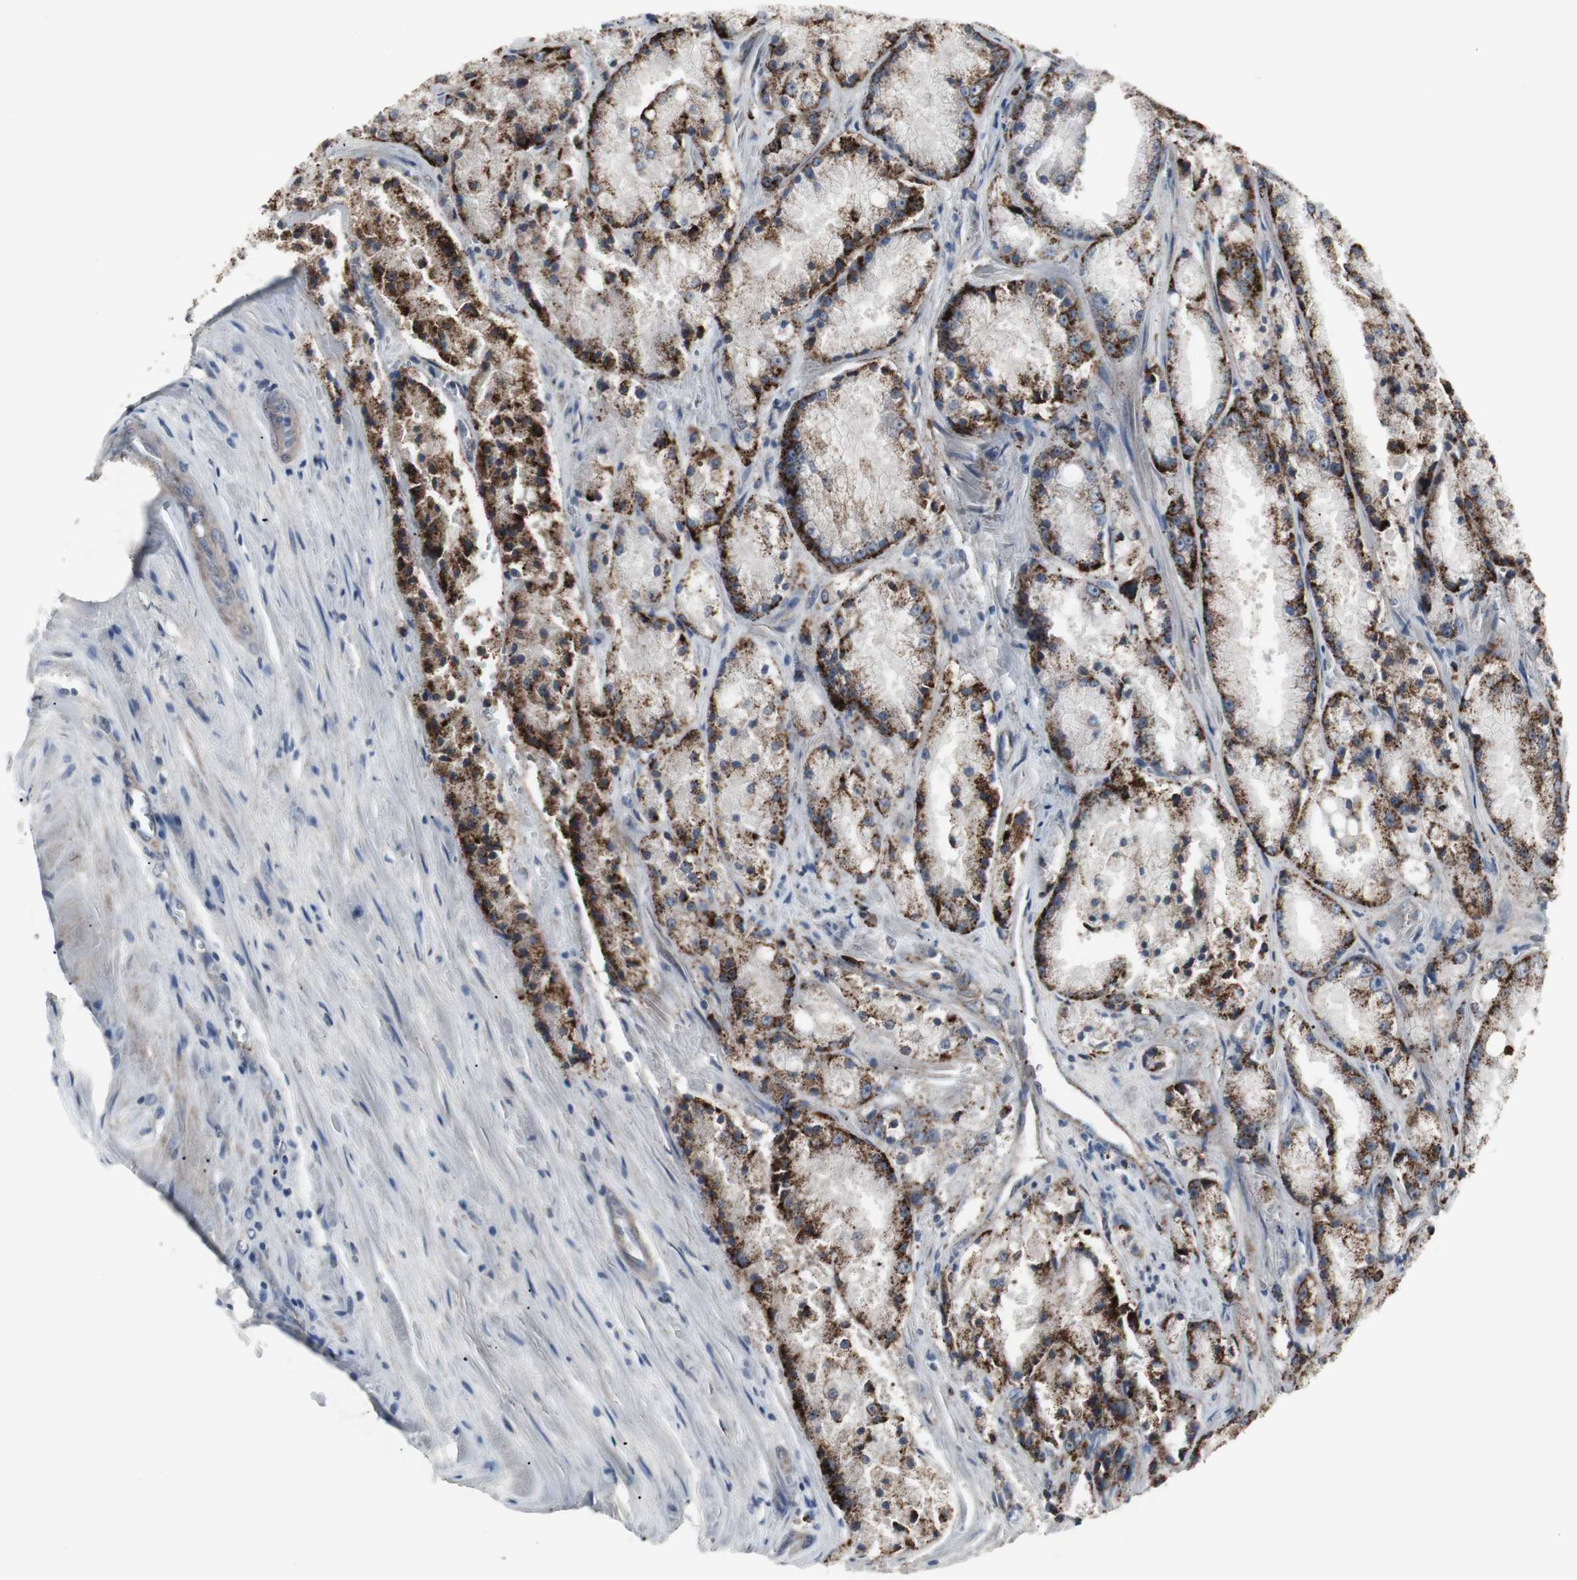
{"staining": {"intensity": "strong", "quantity": ">75%", "location": "cytoplasmic/membranous"}, "tissue": "prostate cancer", "cell_type": "Tumor cells", "image_type": "cancer", "snomed": [{"axis": "morphology", "description": "Adenocarcinoma, Low grade"}, {"axis": "topography", "description": "Prostate"}], "caption": "A photomicrograph showing strong cytoplasmic/membranous positivity in about >75% of tumor cells in prostate cancer, as visualized by brown immunohistochemical staining.", "gene": "GBA1", "patient": {"sex": "male", "age": 64}}